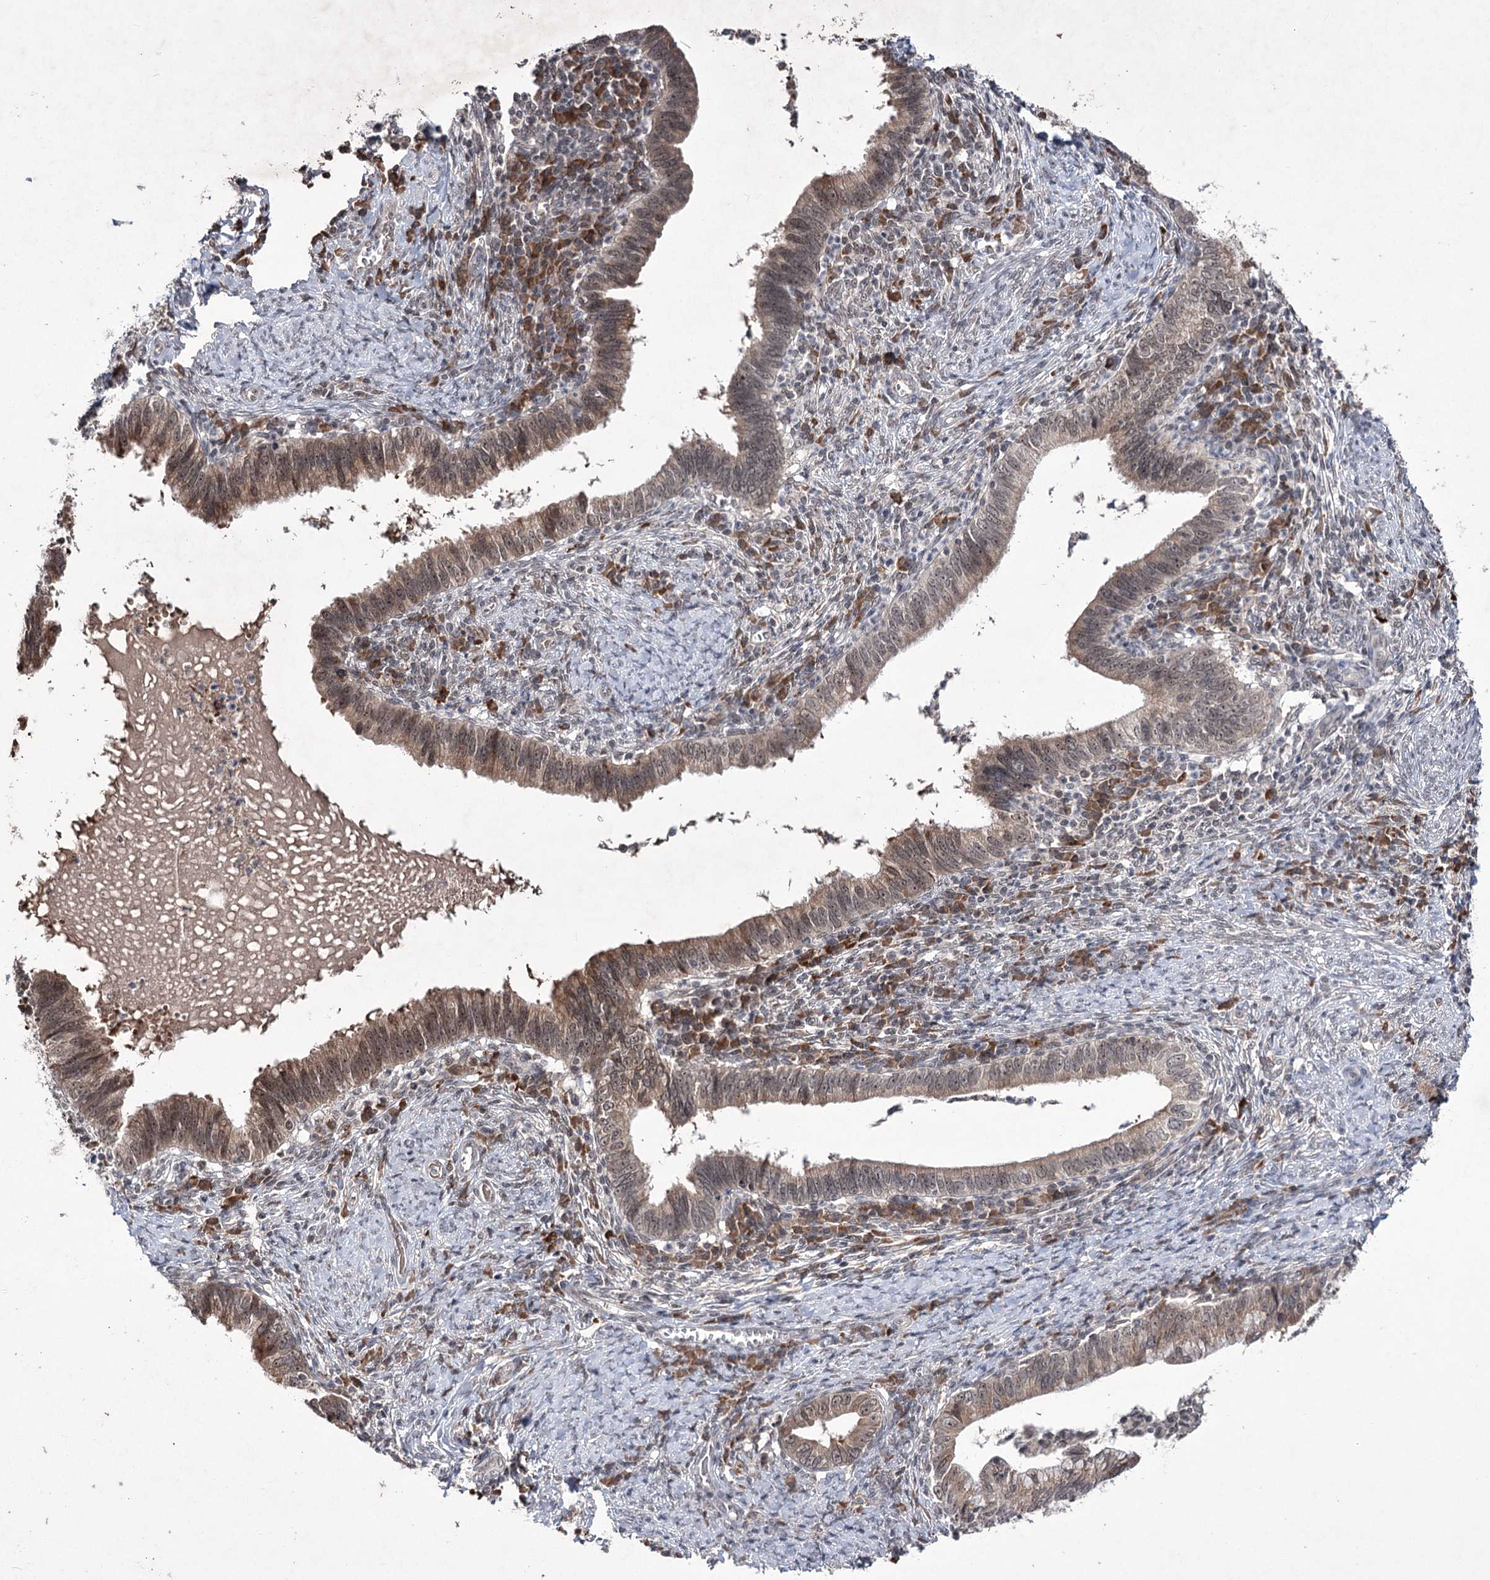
{"staining": {"intensity": "weak", "quantity": ">75%", "location": "cytoplasmic/membranous,nuclear"}, "tissue": "cervical cancer", "cell_type": "Tumor cells", "image_type": "cancer", "snomed": [{"axis": "morphology", "description": "Adenocarcinoma, NOS"}, {"axis": "topography", "description": "Cervix"}], "caption": "Cervical adenocarcinoma stained for a protein demonstrates weak cytoplasmic/membranous and nuclear positivity in tumor cells.", "gene": "VGLL4", "patient": {"sex": "female", "age": 36}}